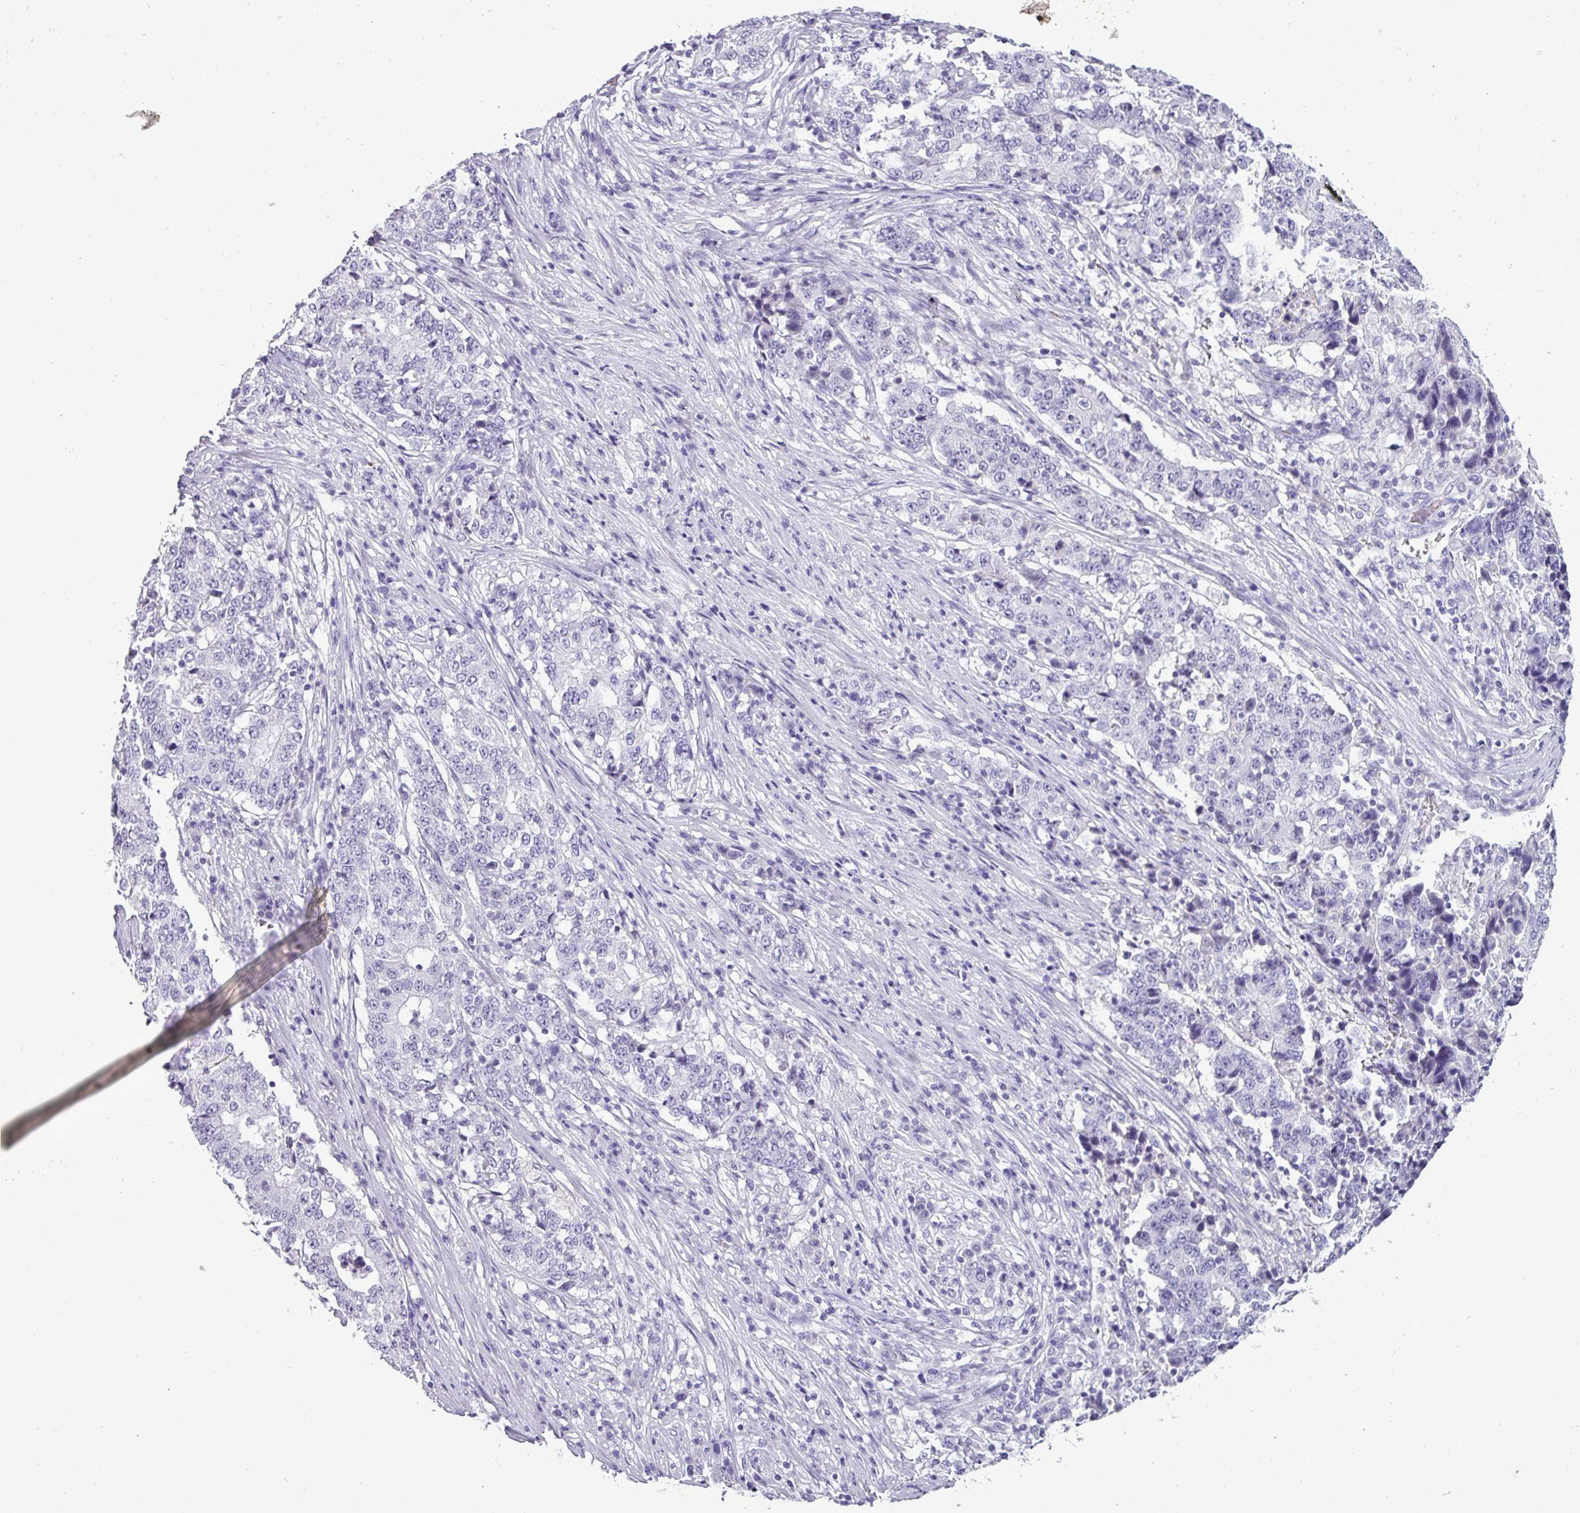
{"staining": {"intensity": "negative", "quantity": "none", "location": "none"}, "tissue": "stomach cancer", "cell_type": "Tumor cells", "image_type": "cancer", "snomed": [{"axis": "morphology", "description": "Adenocarcinoma, NOS"}, {"axis": "topography", "description": "Stomach"}], "caption": "Human stomach cancer (adenocarcinoma) stained for a protein using IHC displays no expression in tumor cells.", "gene": "TMEM91", "patient": {"sex": "male", "age": 59}}